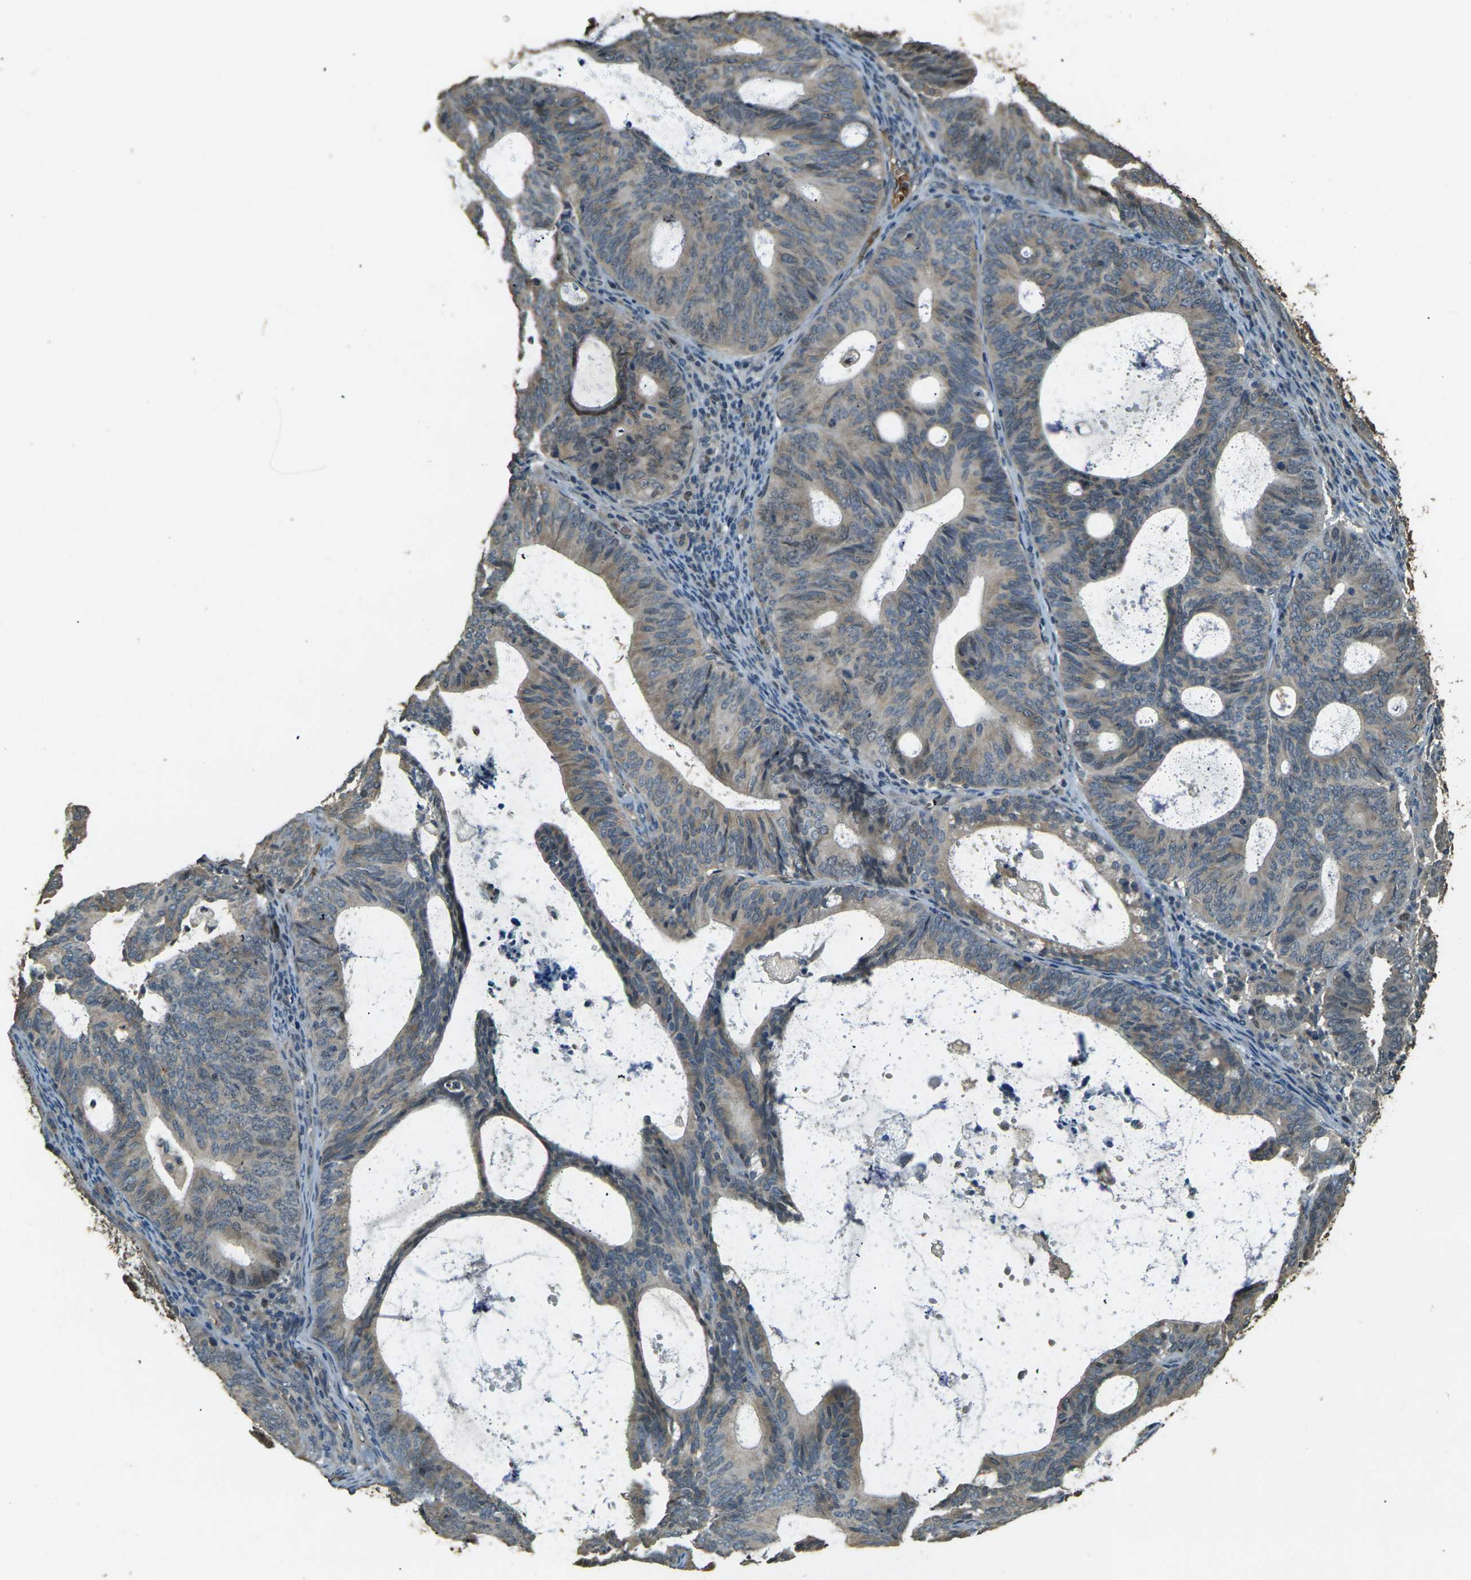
{"staining": {"intensity": "moderate", "quantity": "25%-75%", "location": "cytoplasmic/membranous"}, "tissue": "endometrial cancer", "cell_type": "Tumor cells", "image_type": "cancer", "snomed": [{"axis": "morphology", "description": "Adenocarcinoma, NOS"}, {"axis": "topography", "description": "Uterus"}], "caption": "Endometrial cancer tissue demonstrates moderate cytoplasmic/membranous expression in about 25%-75% of tumor cells", "gene": "TOR1A", "patient": {"sex": "female", "age": 83}}